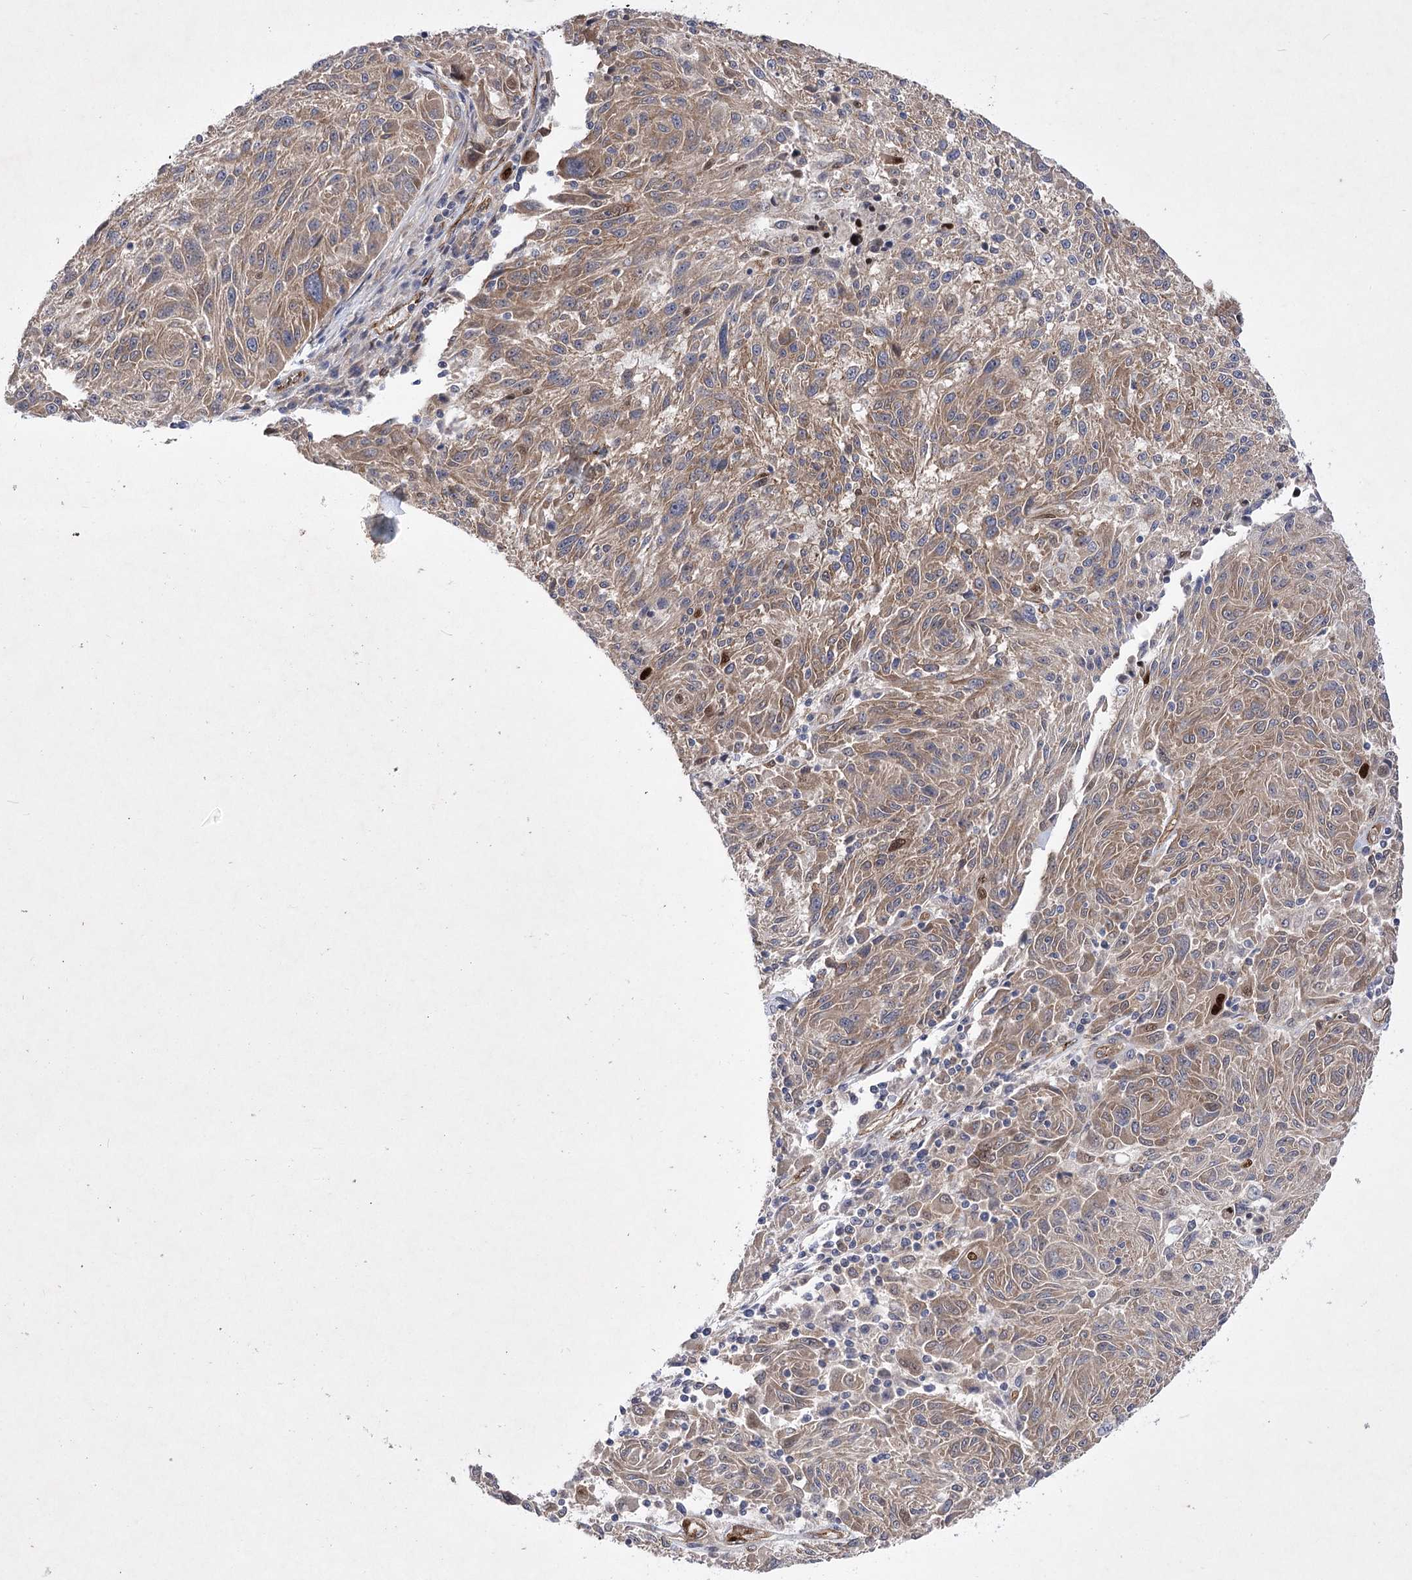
{"staining": {"intensity": "moderate", "quantity": ">75%", "location": "cytoplasmic/membranous"}, "tissue": "melanoma", "cell_type": "Tumor cells", "image_type": "cancer", "snomed": [{"axis": "morphology", "description": "Malignant melanoma, NOS"}, {"axis": "topography", "description": "Skin"}], "caption": "Immunohistochemistry (IHC) (DAB (3,3'-diaminobenzidine)) staining of human melanoma displays moderate cytoplasmic/membranous protein positivity in about >75% of tumor cells.", "gene": "ARHGAP31", "patient": {"sex": "male", "age": 53}}